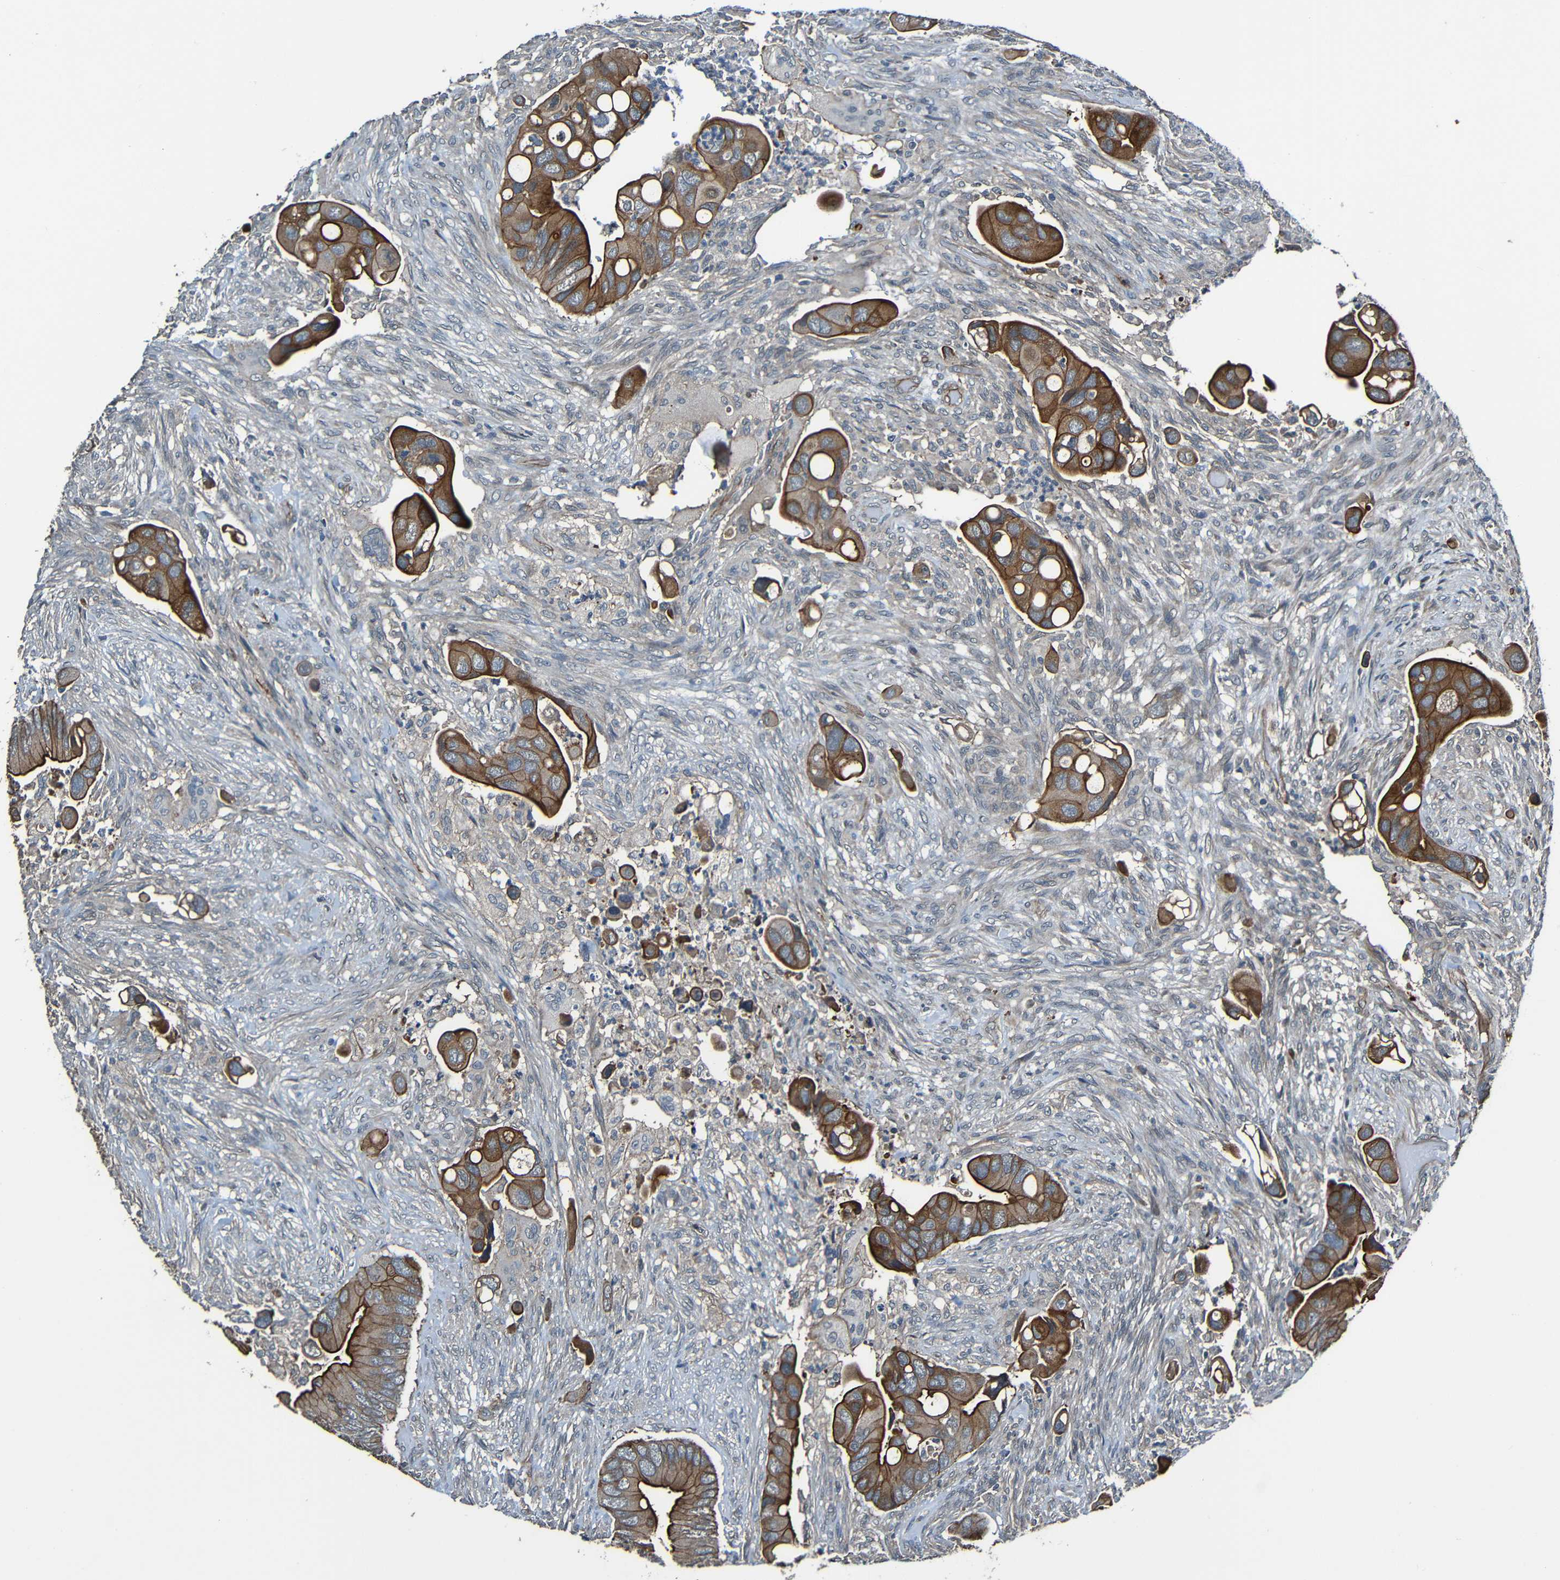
{"staining": {"intensity": "strong", "quantity": ">75%", "location": "cytoplasmic/membranous"}, "tissue": "colorectal cancer", "cell_type": "Tumor cells", "image_type": "cancer", "snomed": [{"axis": "morphology", "description": "Adenocarcinoma, NOS"}, {"axis": "topography", "description": "Rectum"}], "caption": "An image showing strong cytoplasmic/membranous staining in about >75% of tumor cells in colorectal cancer (adenocarcinoma), as visualized by brown immunohistochemical staining.", "gene": "LGR5", "patient": {"sex": "female", "age": 57}}